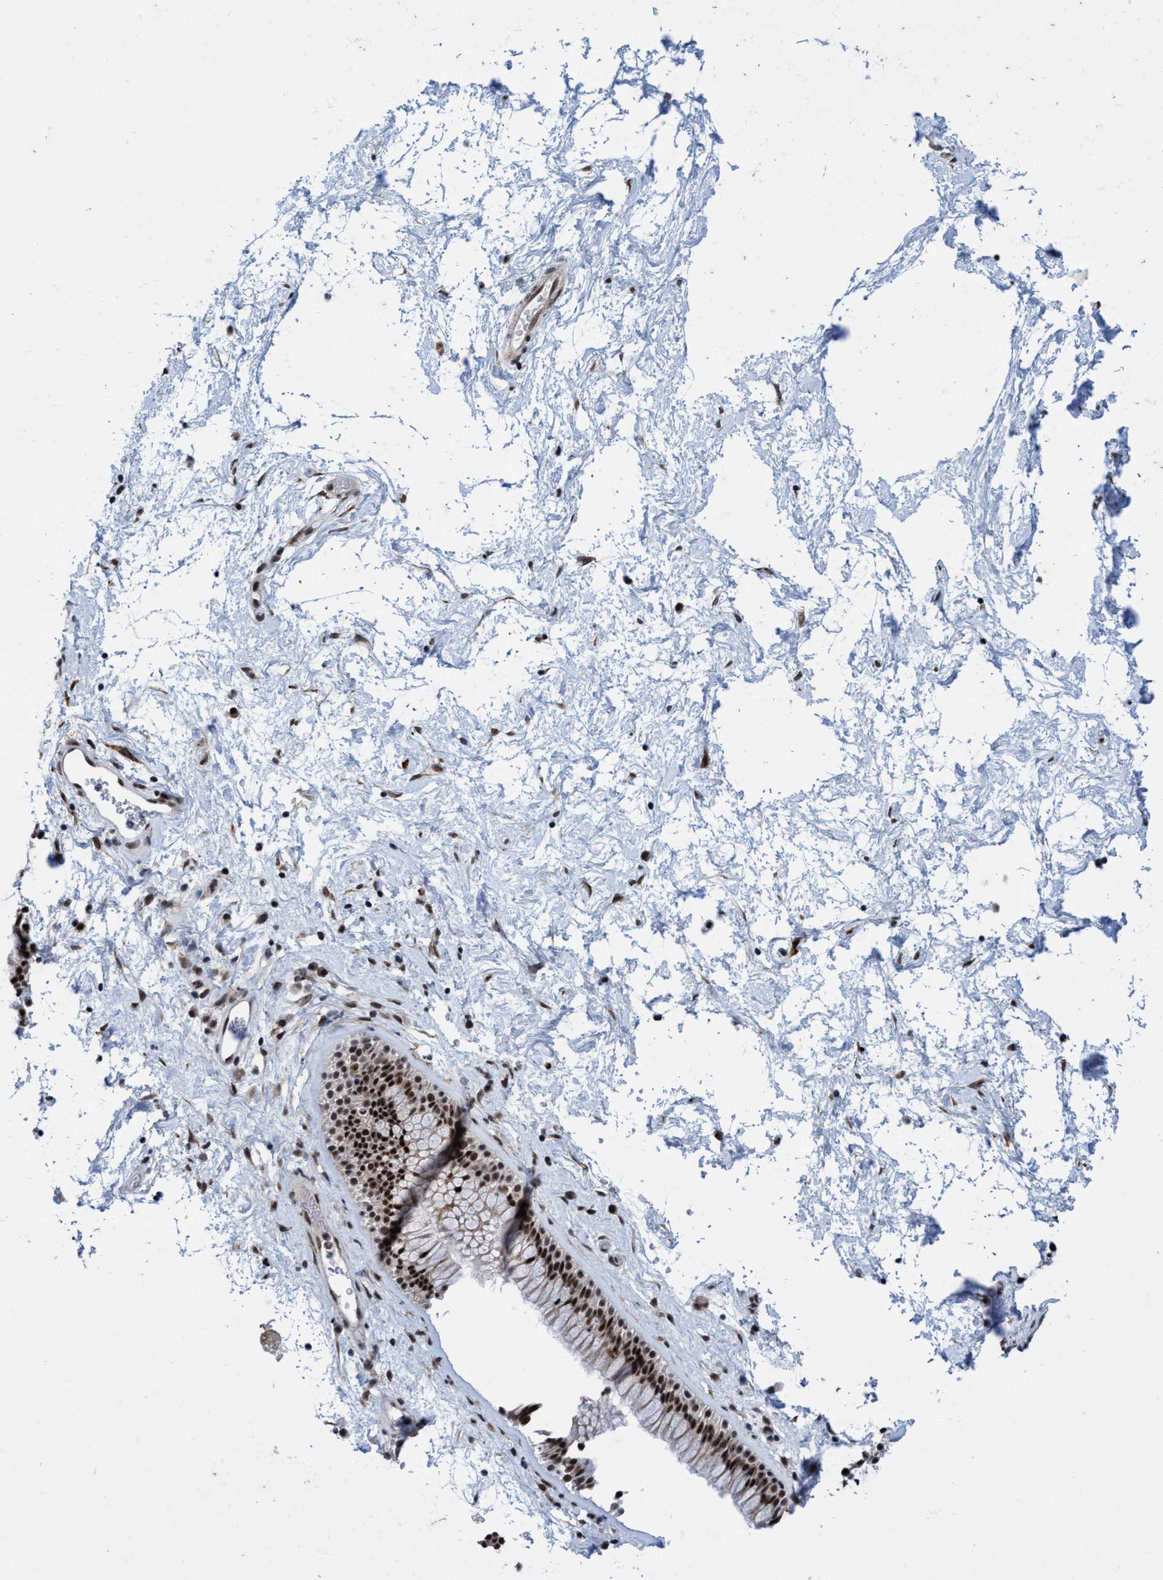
{"staining": {"intensity": "strong", "quantity": ">75%", "location": "nuclear"}, "tissue": "nasopharynx", "cell_type": "Respiratory epithelial cells", "image_type": "normal", "snomed": [{"axis": "morphology", "description": "Normal tissue, NOS"}, {"axis": "morphology", "description": "Inflammation, NOS"}, {"axis": "topography", "description": "Nasopharynx"}], "caption": "Human nasopharynx stained for a protein (brown) exhibits strong nuclear positive staining in approximately >75% of respiratory epithelial cells.", "gene": "GLT6D1", "patient": {"sex": "male", "age": 48}}